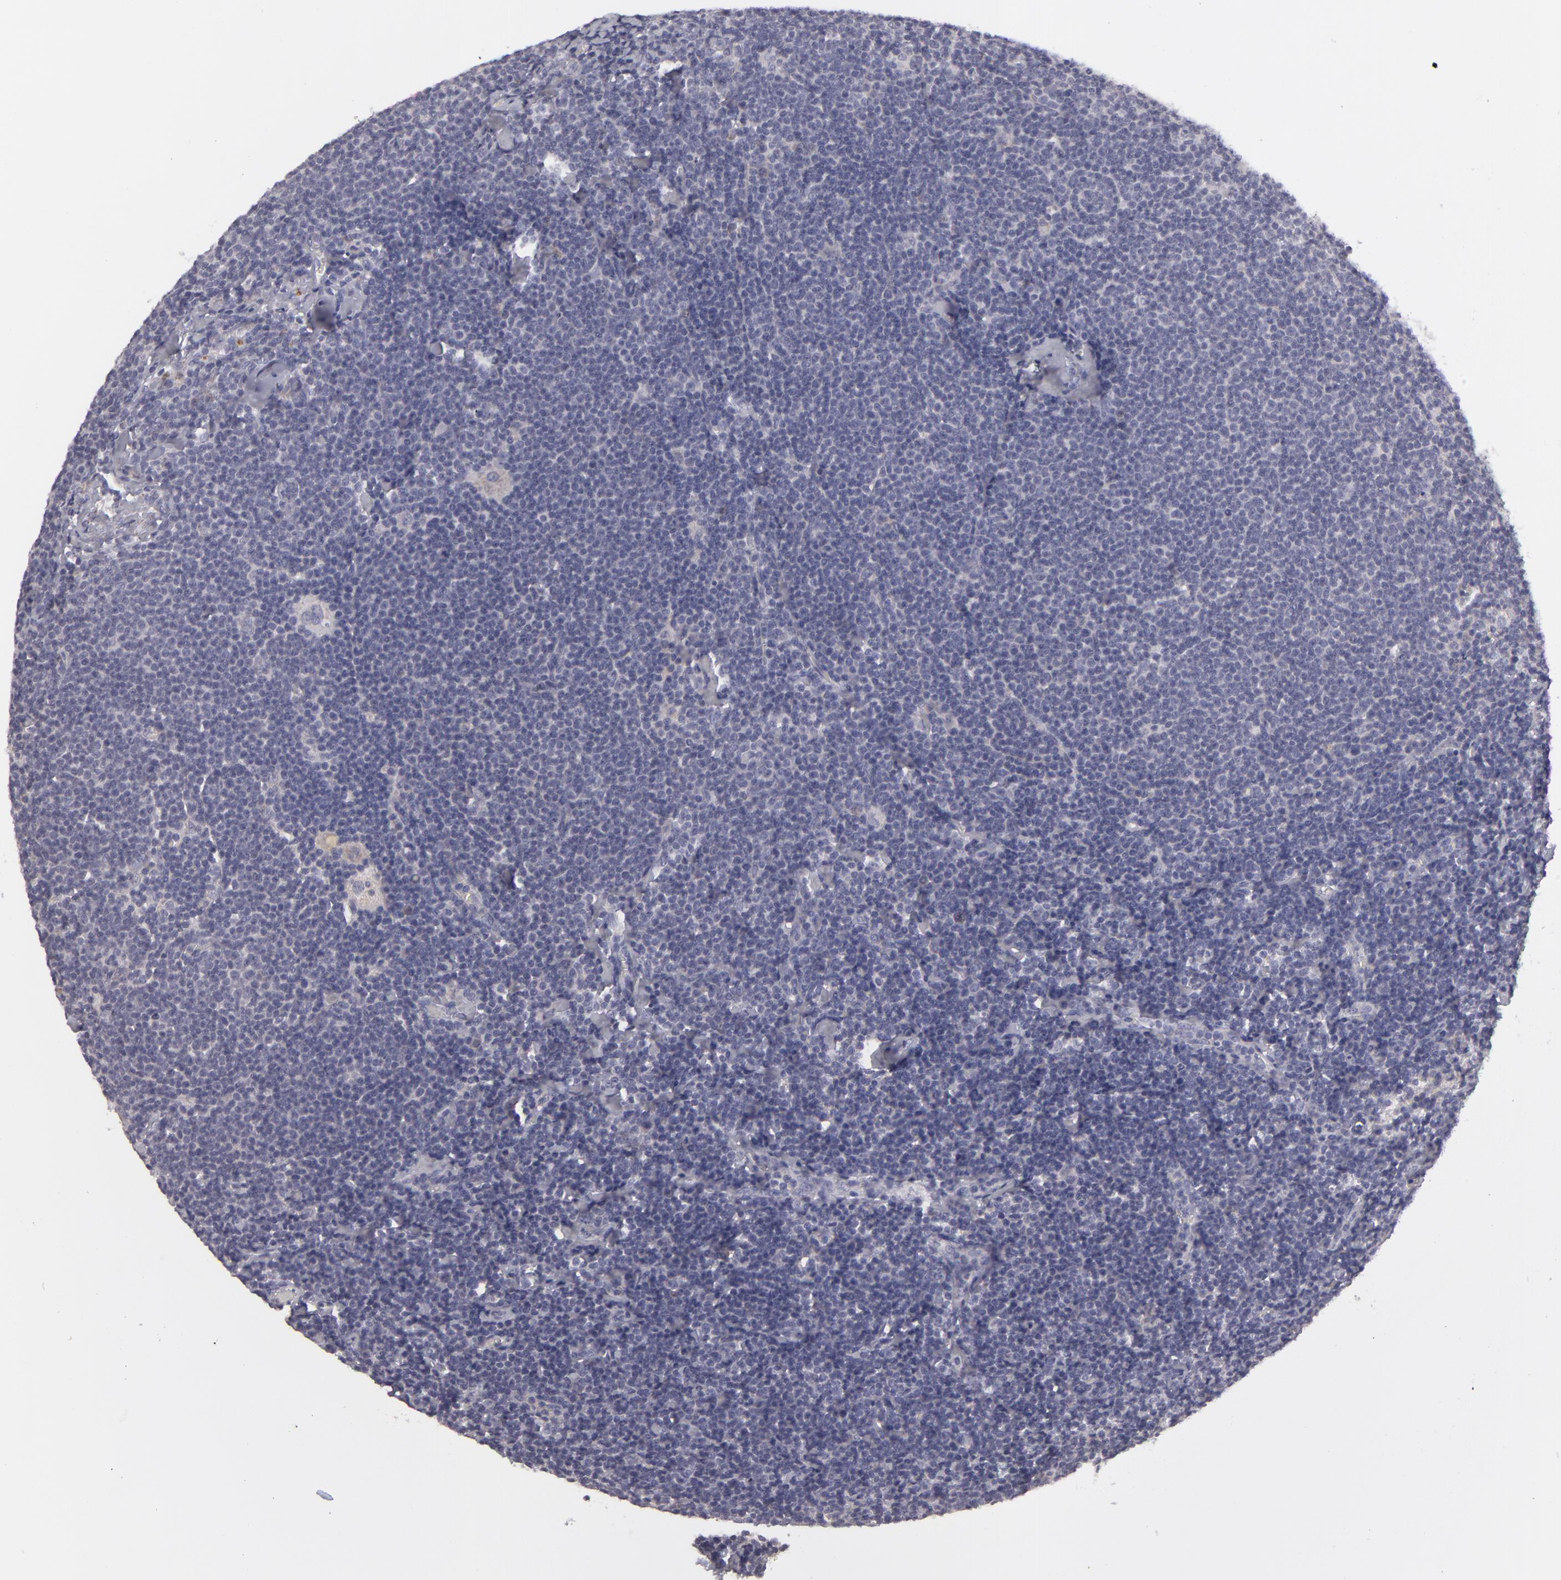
{"staining": {"intensity": "negative", "quantity": "none", "location": "none"}, "tissue": "lymphoma", "cell_type": "Tumor cells", "image_type": "cancer", "snomed": [{"axis": "morphology", "description": "Malignant lymphoma, non-Hodgkin's type, Low grade"}, {"axis": "topography", "description": "Lymph node"}], "caption": "The histopathology image demonstrates no significant expression in tumor cells of lymphoma.", "gene": "ATP2B3", "patient": {"sex": "male", "age": 65}}